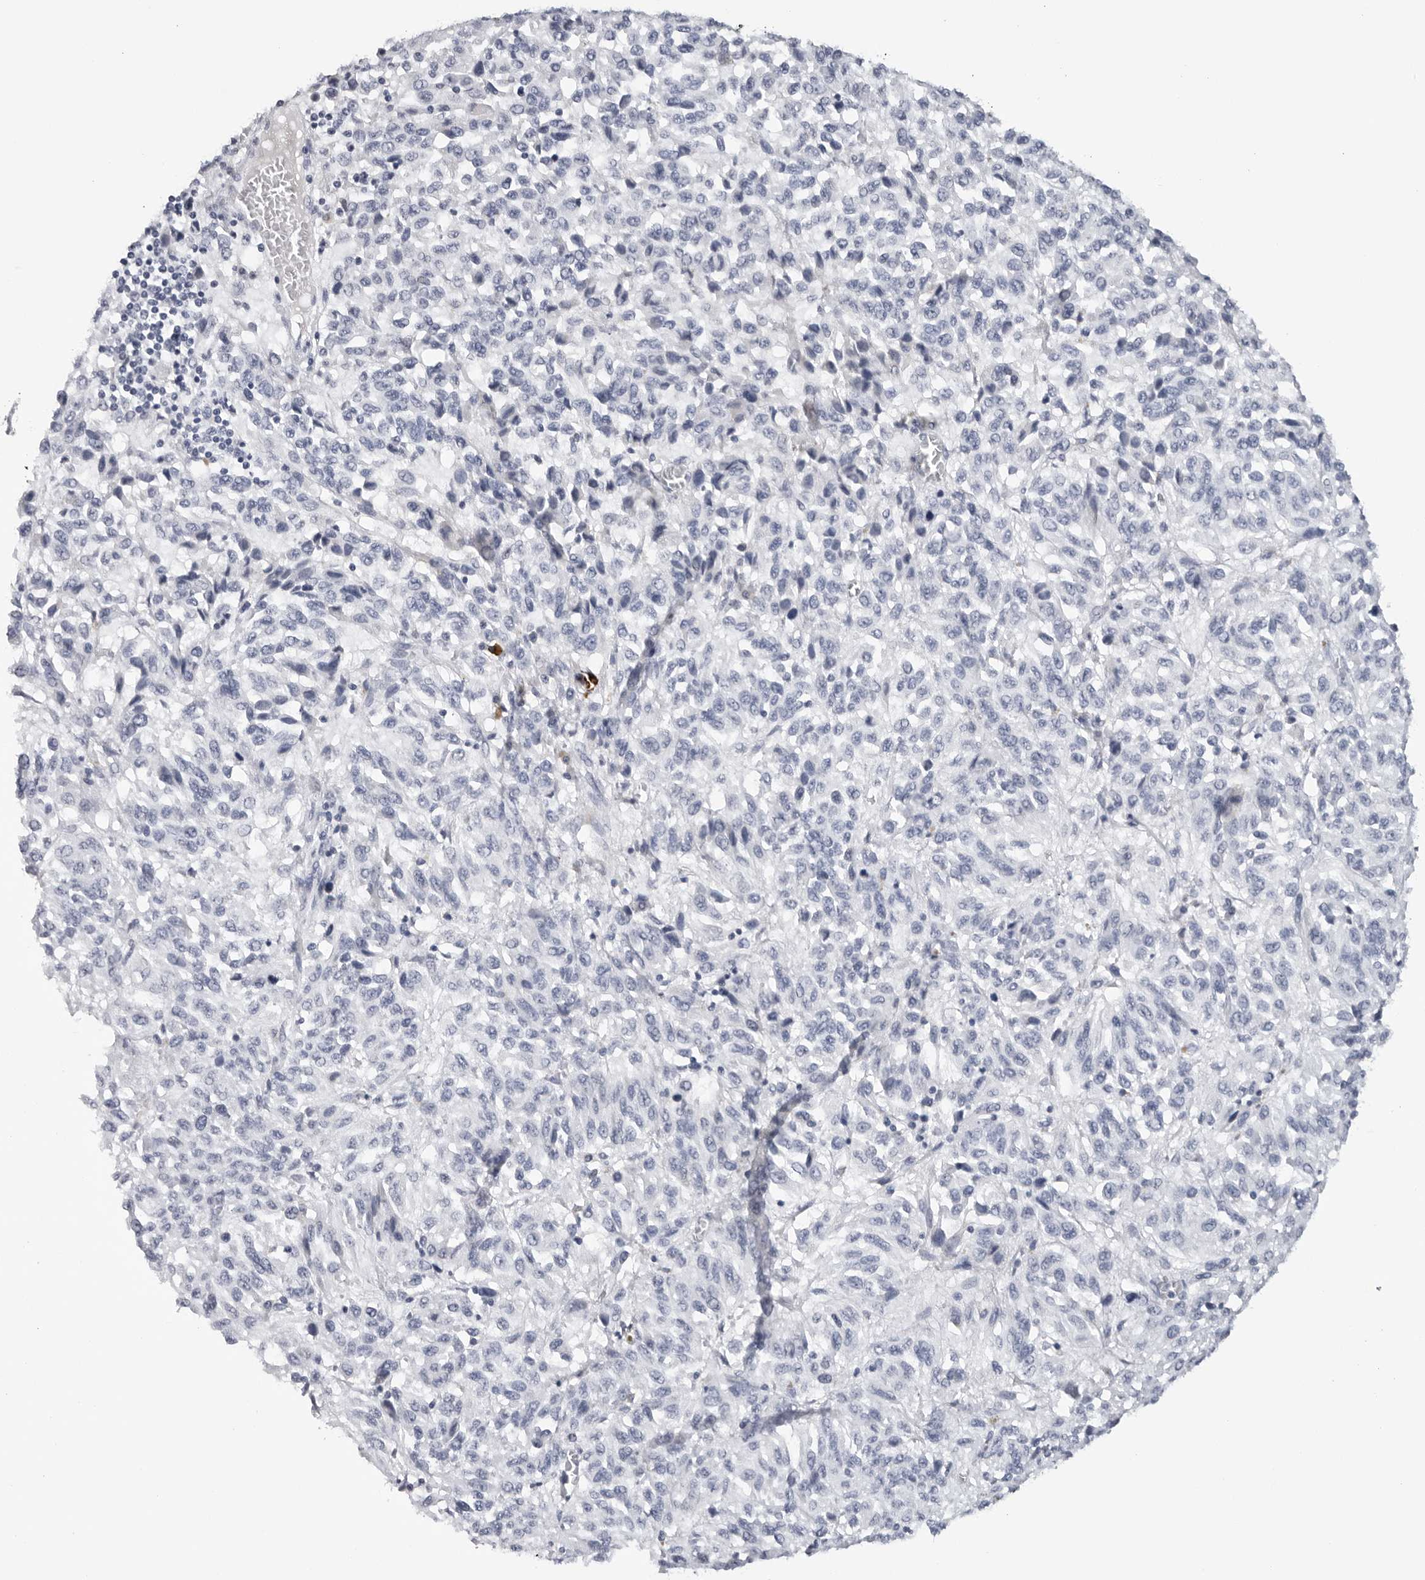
{"staining": {"intensity": "negative", "quantity": "none", "location": "none"}, "tissue": "melanoma", "cell_type": "Tumor cells", "image_type": "cancer", "snomed": [{"axis": "morphology", "description": "Malignant melanoma, Metastatic site"}, {"axis": "topography", "description": "Lung"}], "caption": "This photomicrograph is of malignant melanoma (metastatic site) stained with immunohistochemistry (IHC) to label a protein in brown with the nuclei are counter-stained blue. There is no positivity in tumor cells.", "gene": "ZNF502", "patient": {"sex": "male", "age": 64}}